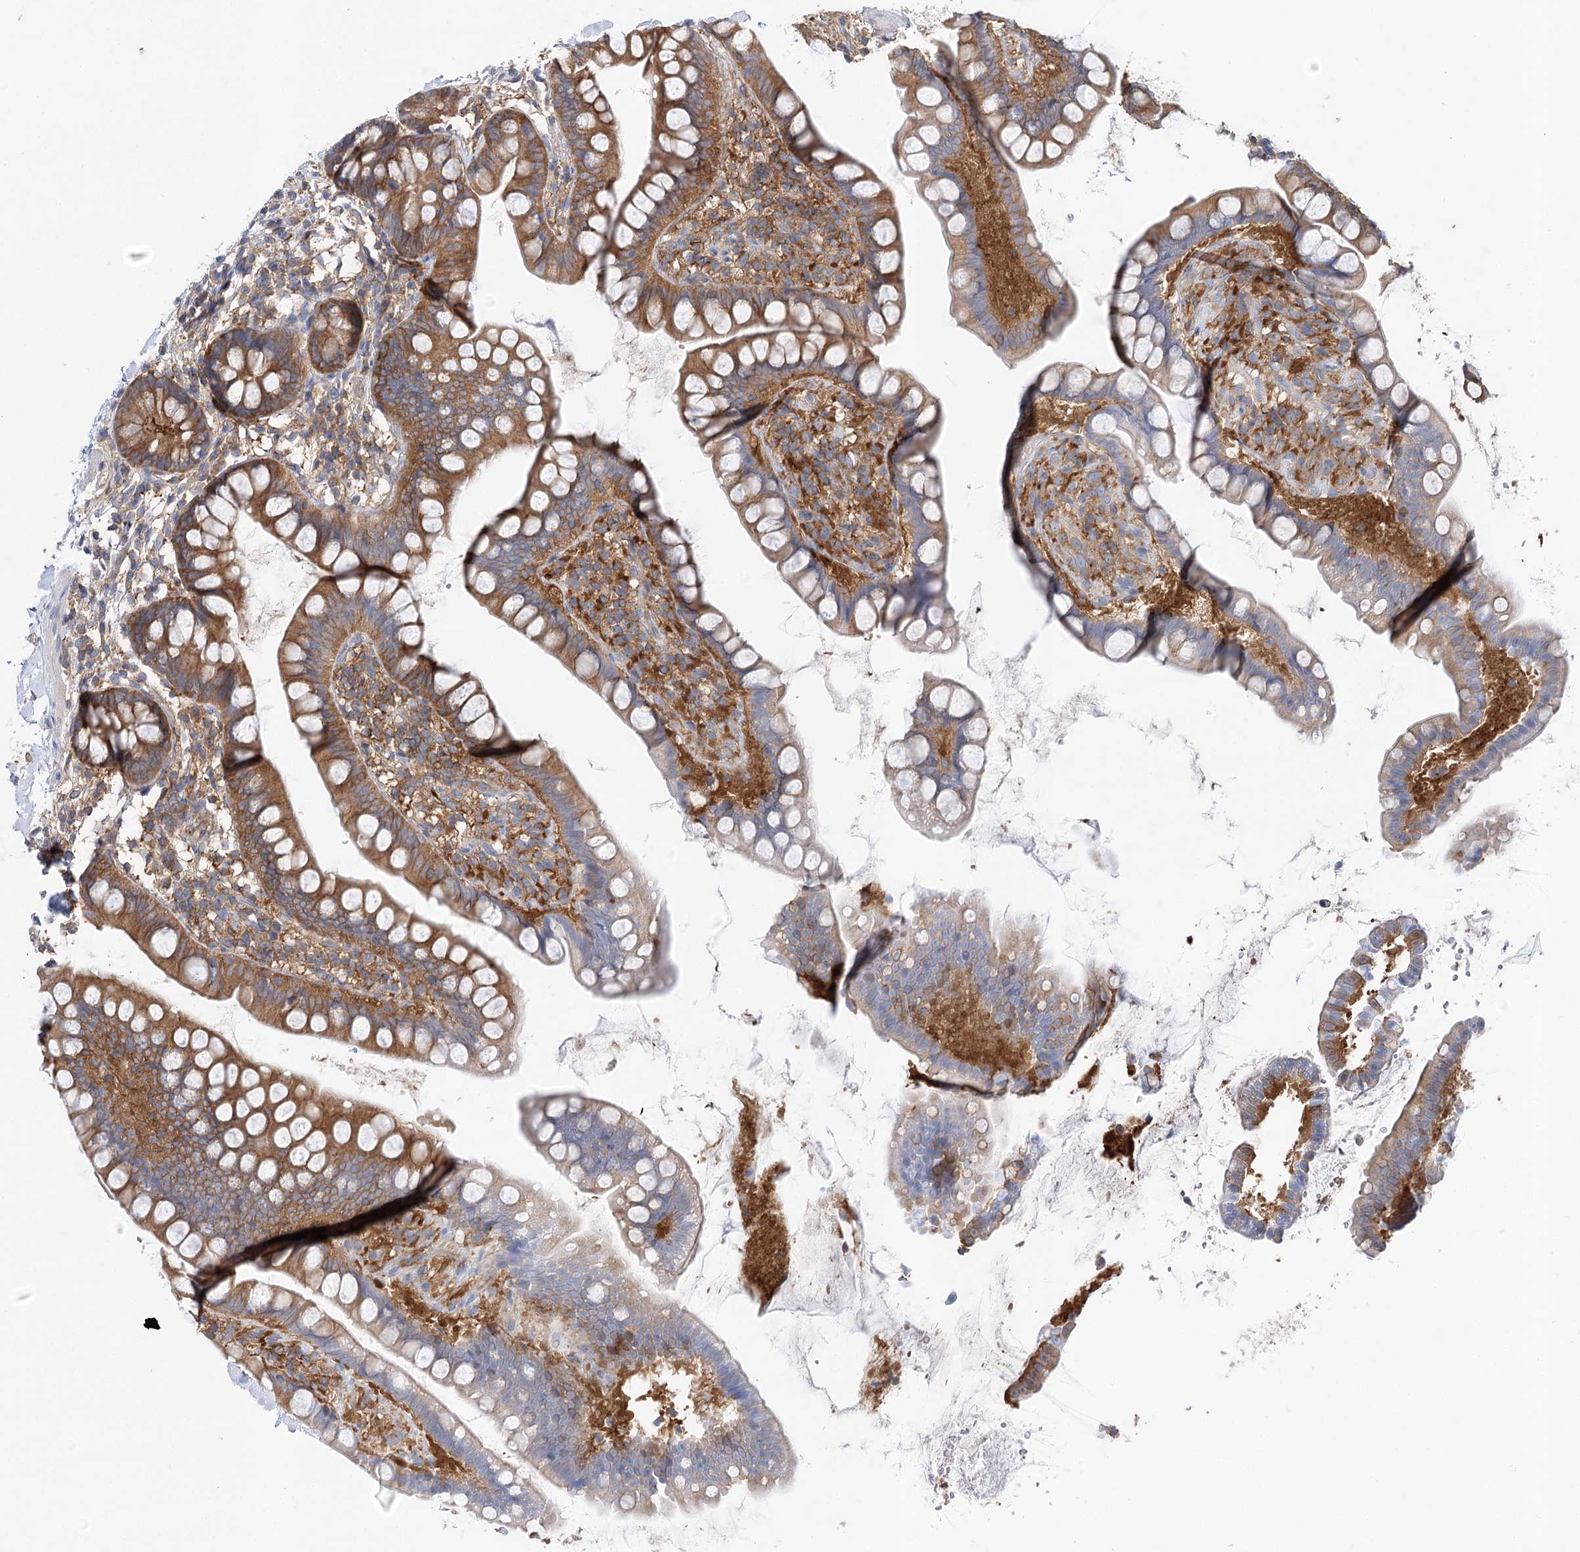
{"staining": {"intensity": "moderate", "quantity": ">75%", "location": "cytoplasmic/membranous"}, "tissue": "small intestine", "cell_type": "Glandular cells", "image_type": "normal", "snomed": [{"axis": "morphology", "description": "Normal tissue, NOS"}, {"axis": "topography", "description": "Small intestine"}], "caption": "IHC photomicrograph of benign human small intestine stained for a protein (brown), which displays medium levels of moderate cytoplasmic/membranous expression in about >75% of glandular cells.", "gene": "ABRAXAS2", "patient": {"sex": "female", "age": 84}}